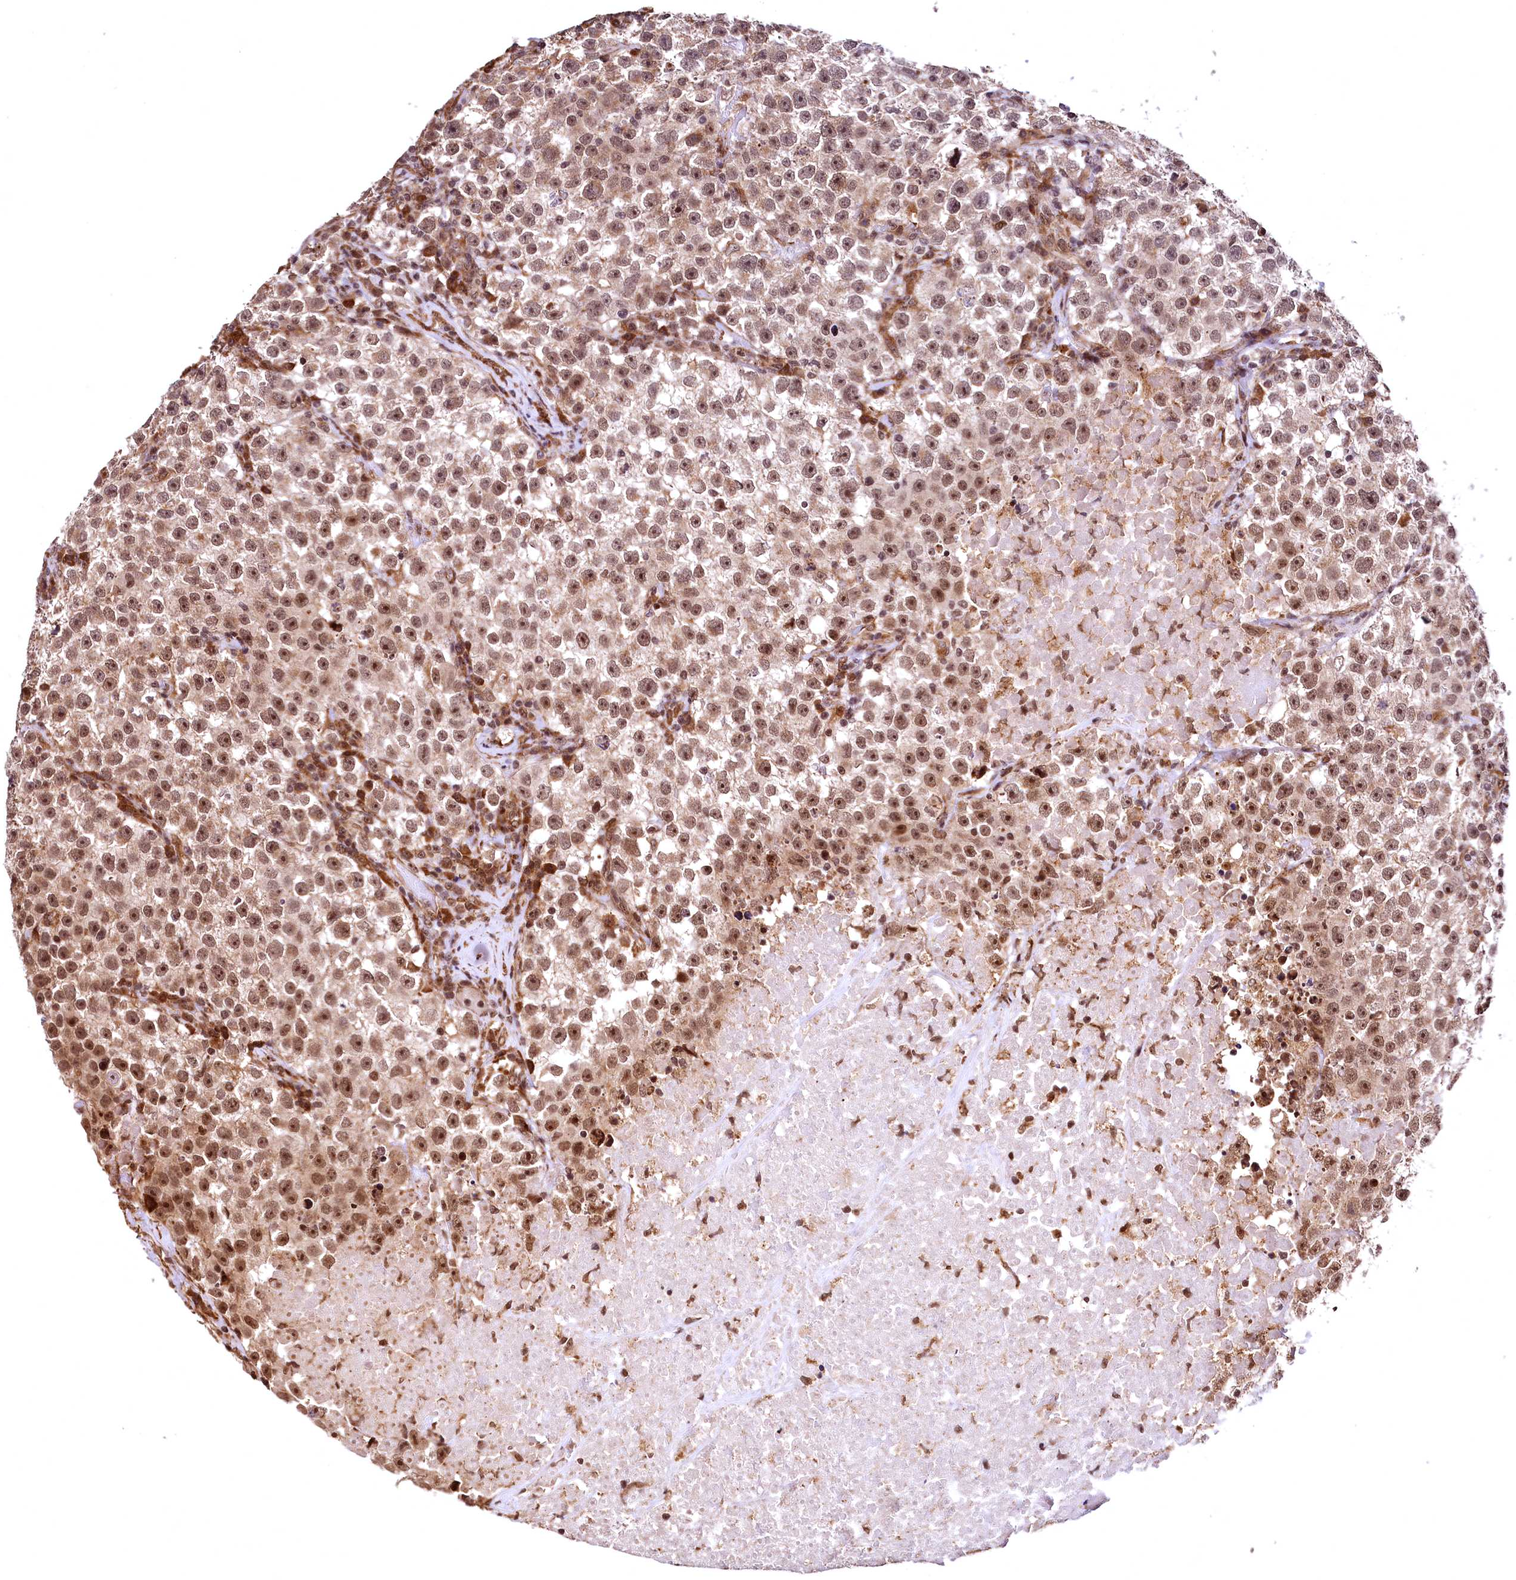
{"staining": {"intensity": "moderate", "quantity": ">75%", "location": "cytoplasmic/membranous,nuclear"}, "tissue": "testis cancer", "cell_type": "Tumor cells", "image_type": "cancer", "snomed": [{"axis": "morphology", "description": "Seminoma, NOS"}, {"axis": "topography", "description": "Testis"}], "caption": "About >75% of tumor cells in human testis cancer reveal moderate cytoplasmic/membranous and nuclear protein positivity as visualized by brown immunohistochemical staining.", "gene": "PDS5B", "patient": {"sex": "male", "age": 22}}